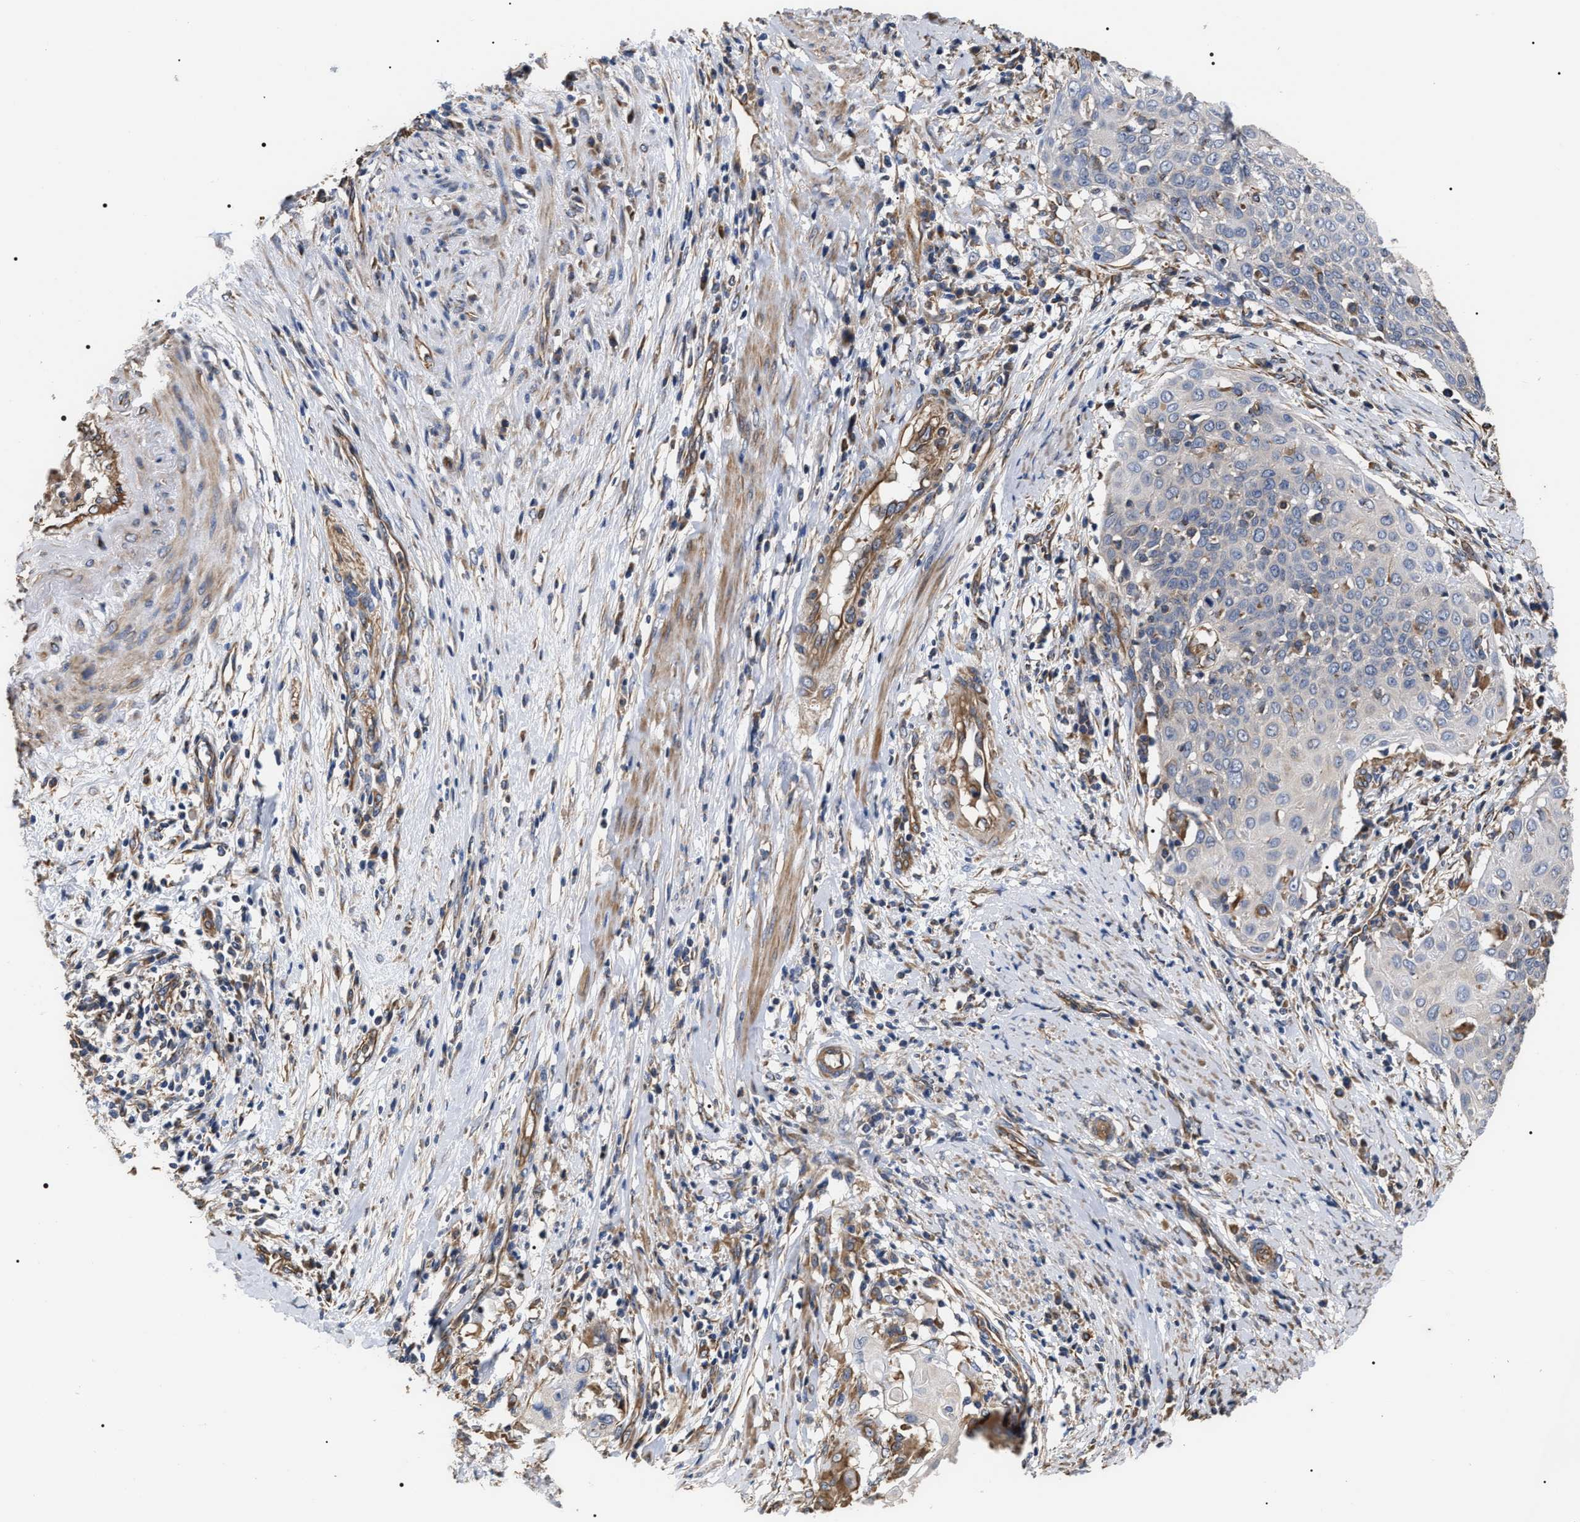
{"staining": {"intensity": "negative", "quantity": "none", "location": "none"}, "tissue": "cervical cancer", "cell_type": "Tumor cells", "image_type": "cancer", "snomed": [{"axis": "morphology", "description": "Squamous cell carcinoma, NOS"}, {"axis": "topography", "description": "Cervix"}], "caption": "This is an immunohistochemistry photomicrograph of cervical cancer (squamous cell carcinoma). There is no expression in tumor cells.", "gene": "TSPAN33", "patient": {"sex": "female", "age": 39}}